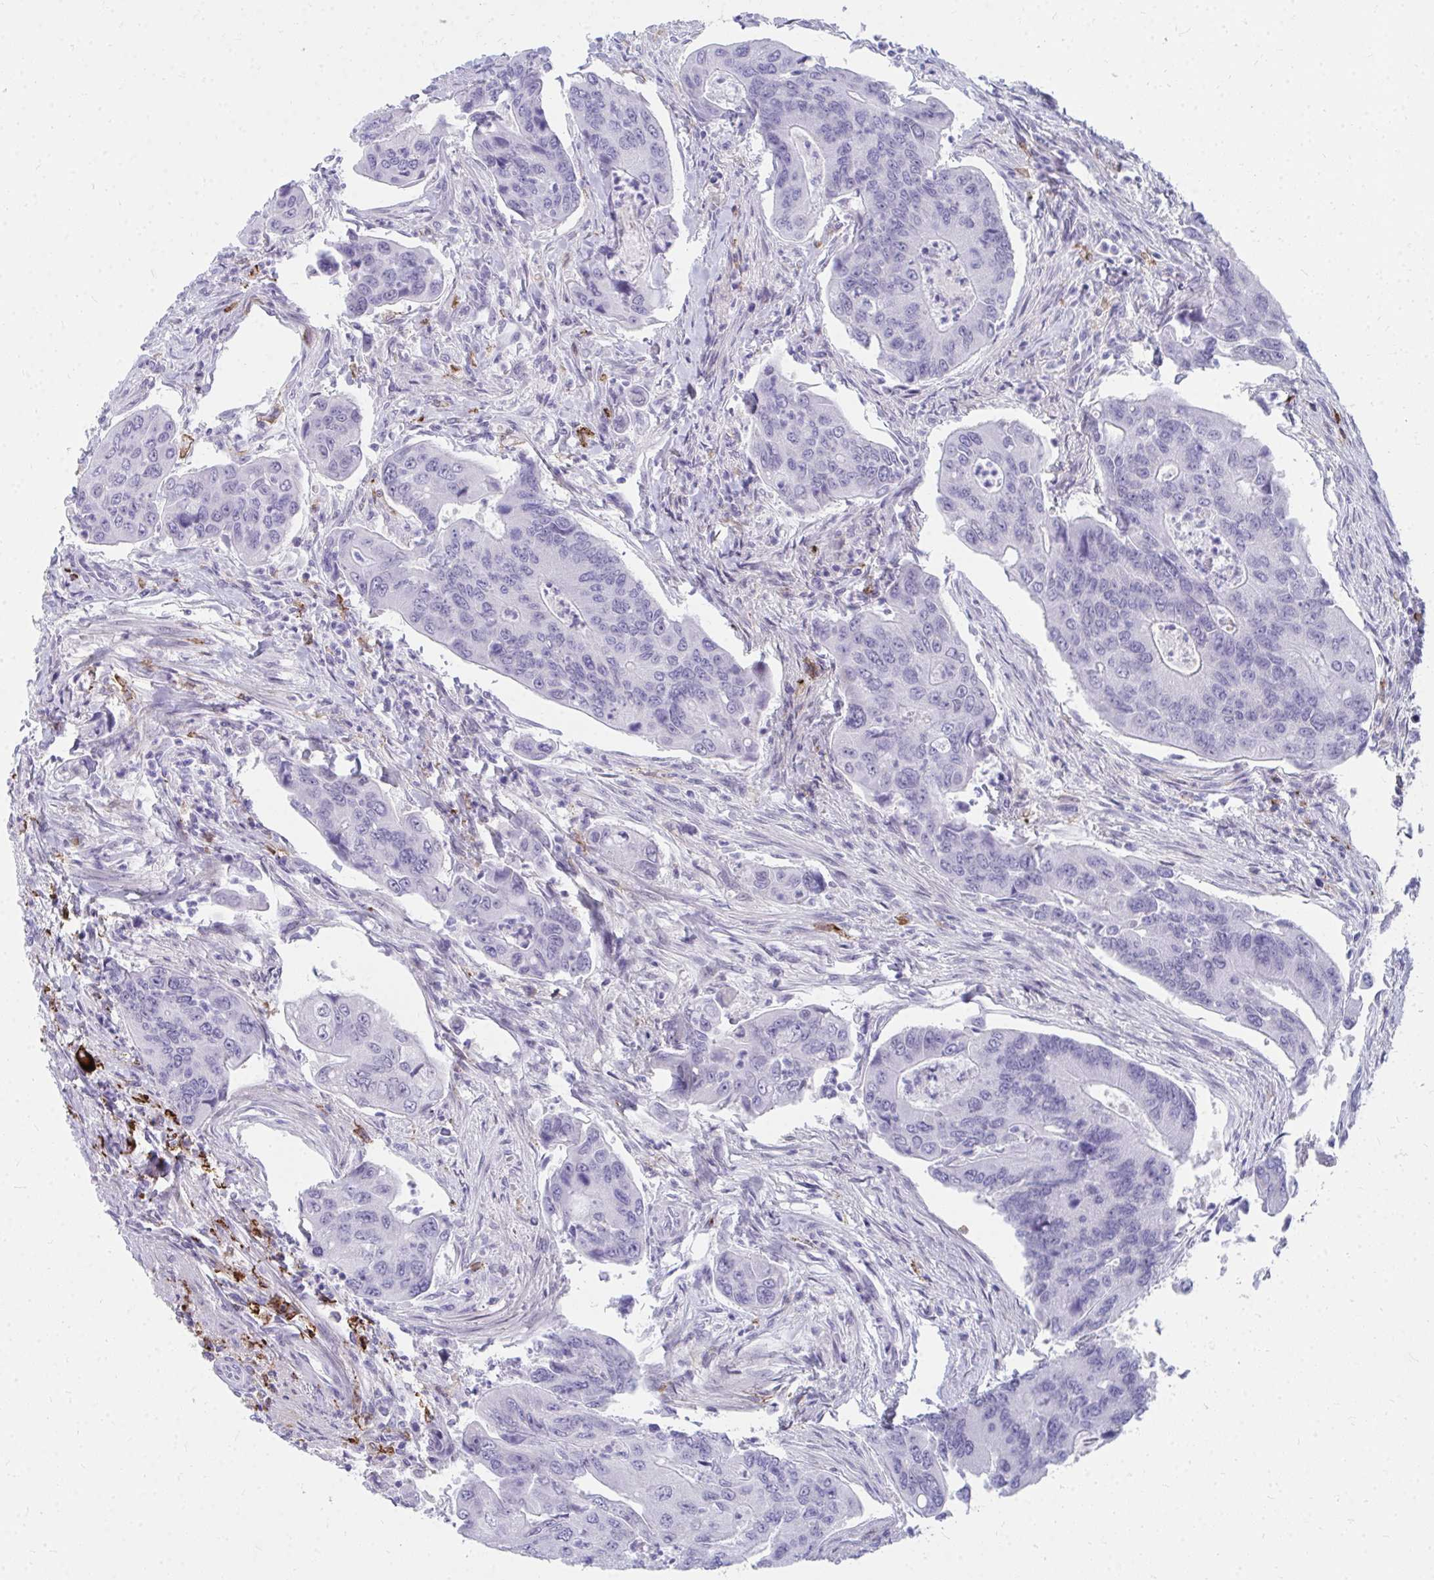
{"staining": {"intensity": "negative", "quantity": "none", "location": "none"}, "tissue": "colorectal cancer", "cell_type": "Tumor cells", "image_type": "cancer", "snomed": [{"axis": "morphology", "description": "Adenocarcinoma, NOS"}, {"axis": "topography", "description": "Colon"}], "caption": "Colorectal adenocarcinoma was stained to show a protein in brown. There is no significant positivity in tumor cells.", "gene": "CD163", "patient": {"sex": "female", "age": 67}}